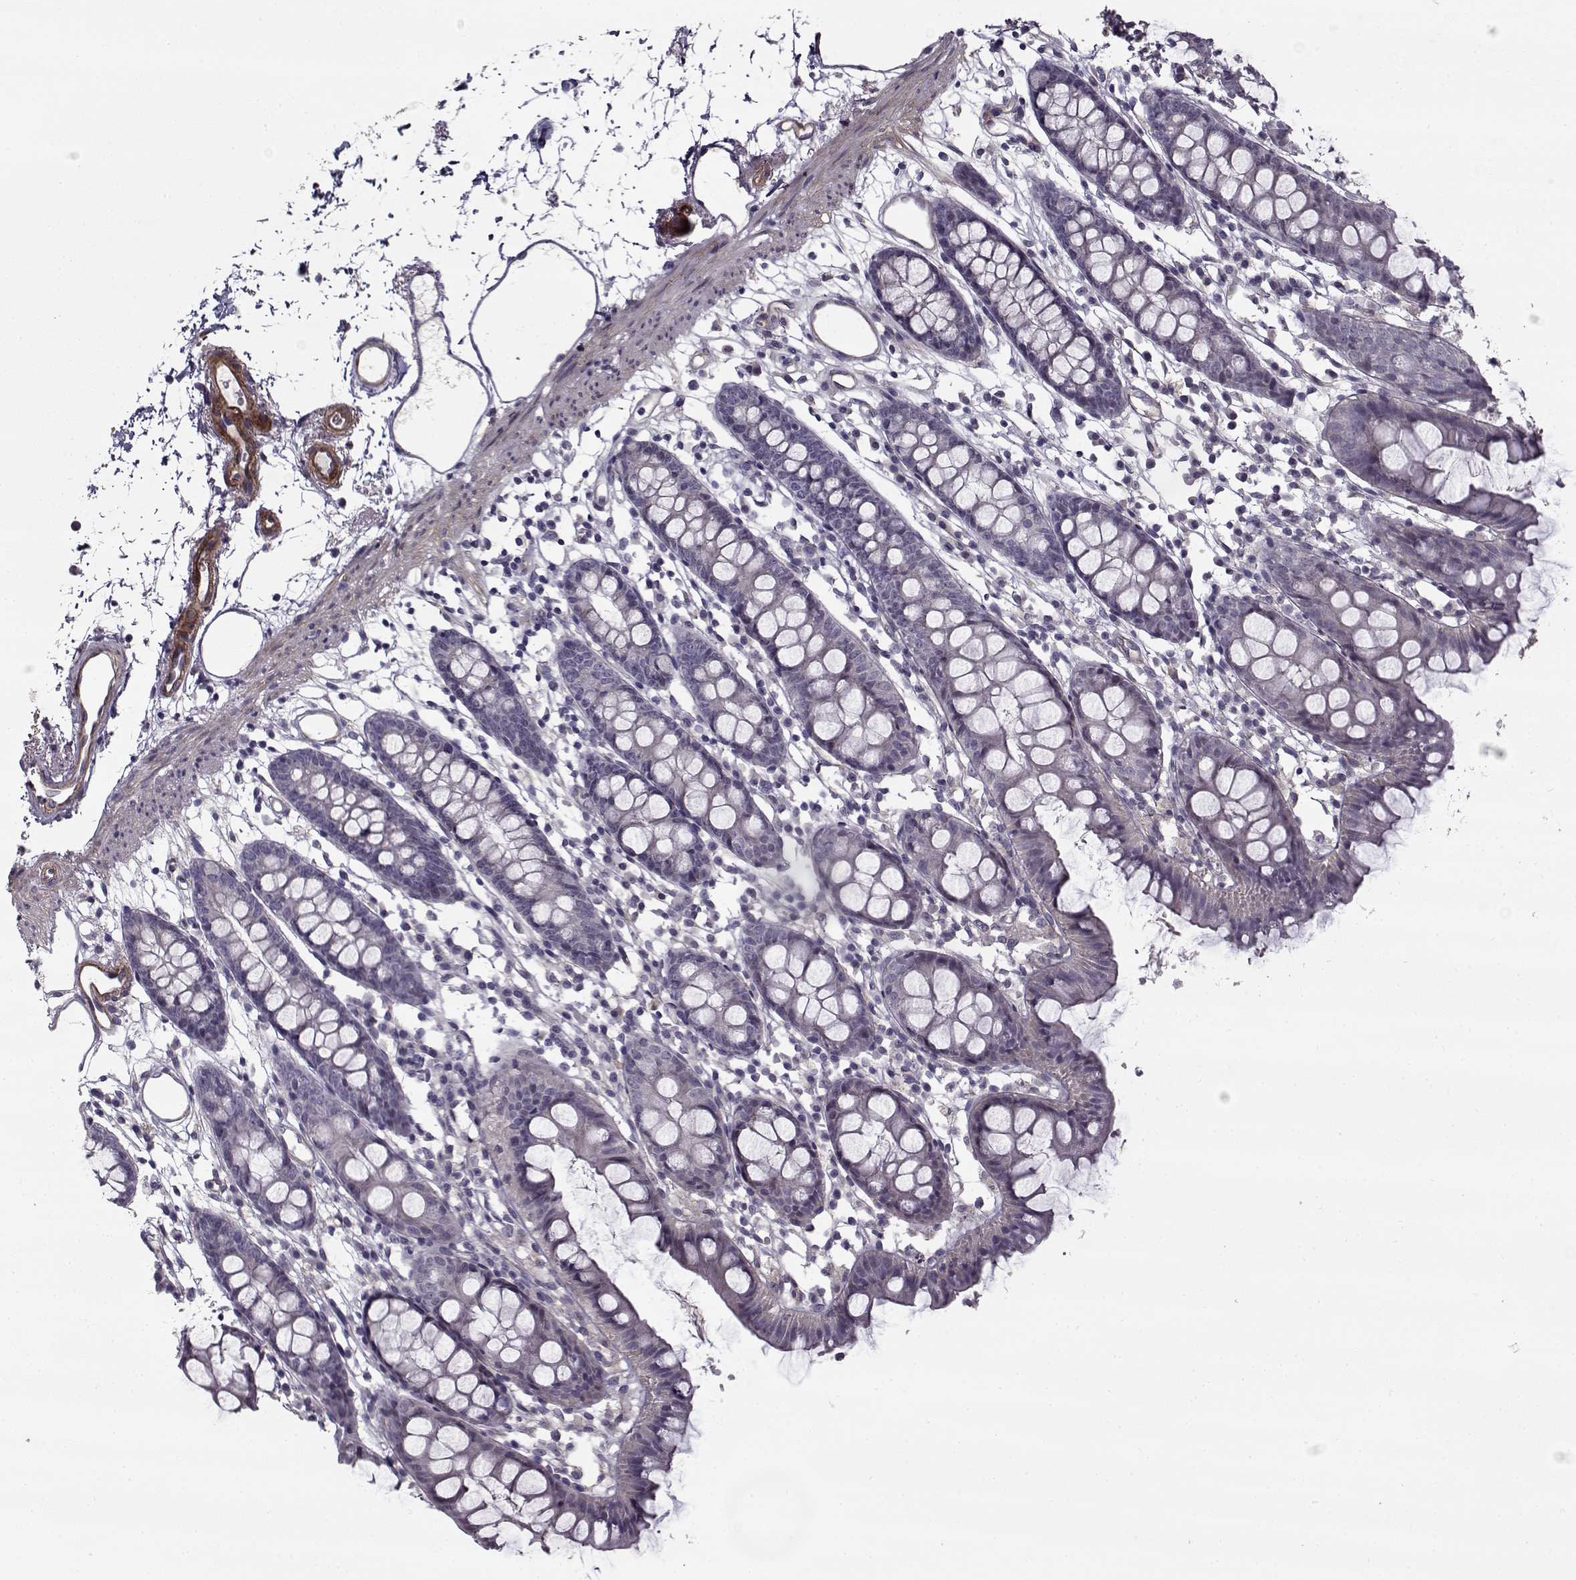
{"staining": {"intensity": "negative", "quantity": "none", "location": "none"}, "tissue": "colon", "cell_type": "Endothelial cells", "image_type": "normal", "snomed": [{"axis": "morphology", "description": "Normal tissue, NOS"}, {"axis": "topography", "description": "Colon"}], "caption": "Immunohistochemical staining of unremarkable human colon demonstrates no significant positivity in endothelial cells.", "gene": "LAMB2", "patient": {"sex": "female", "age": 84}}